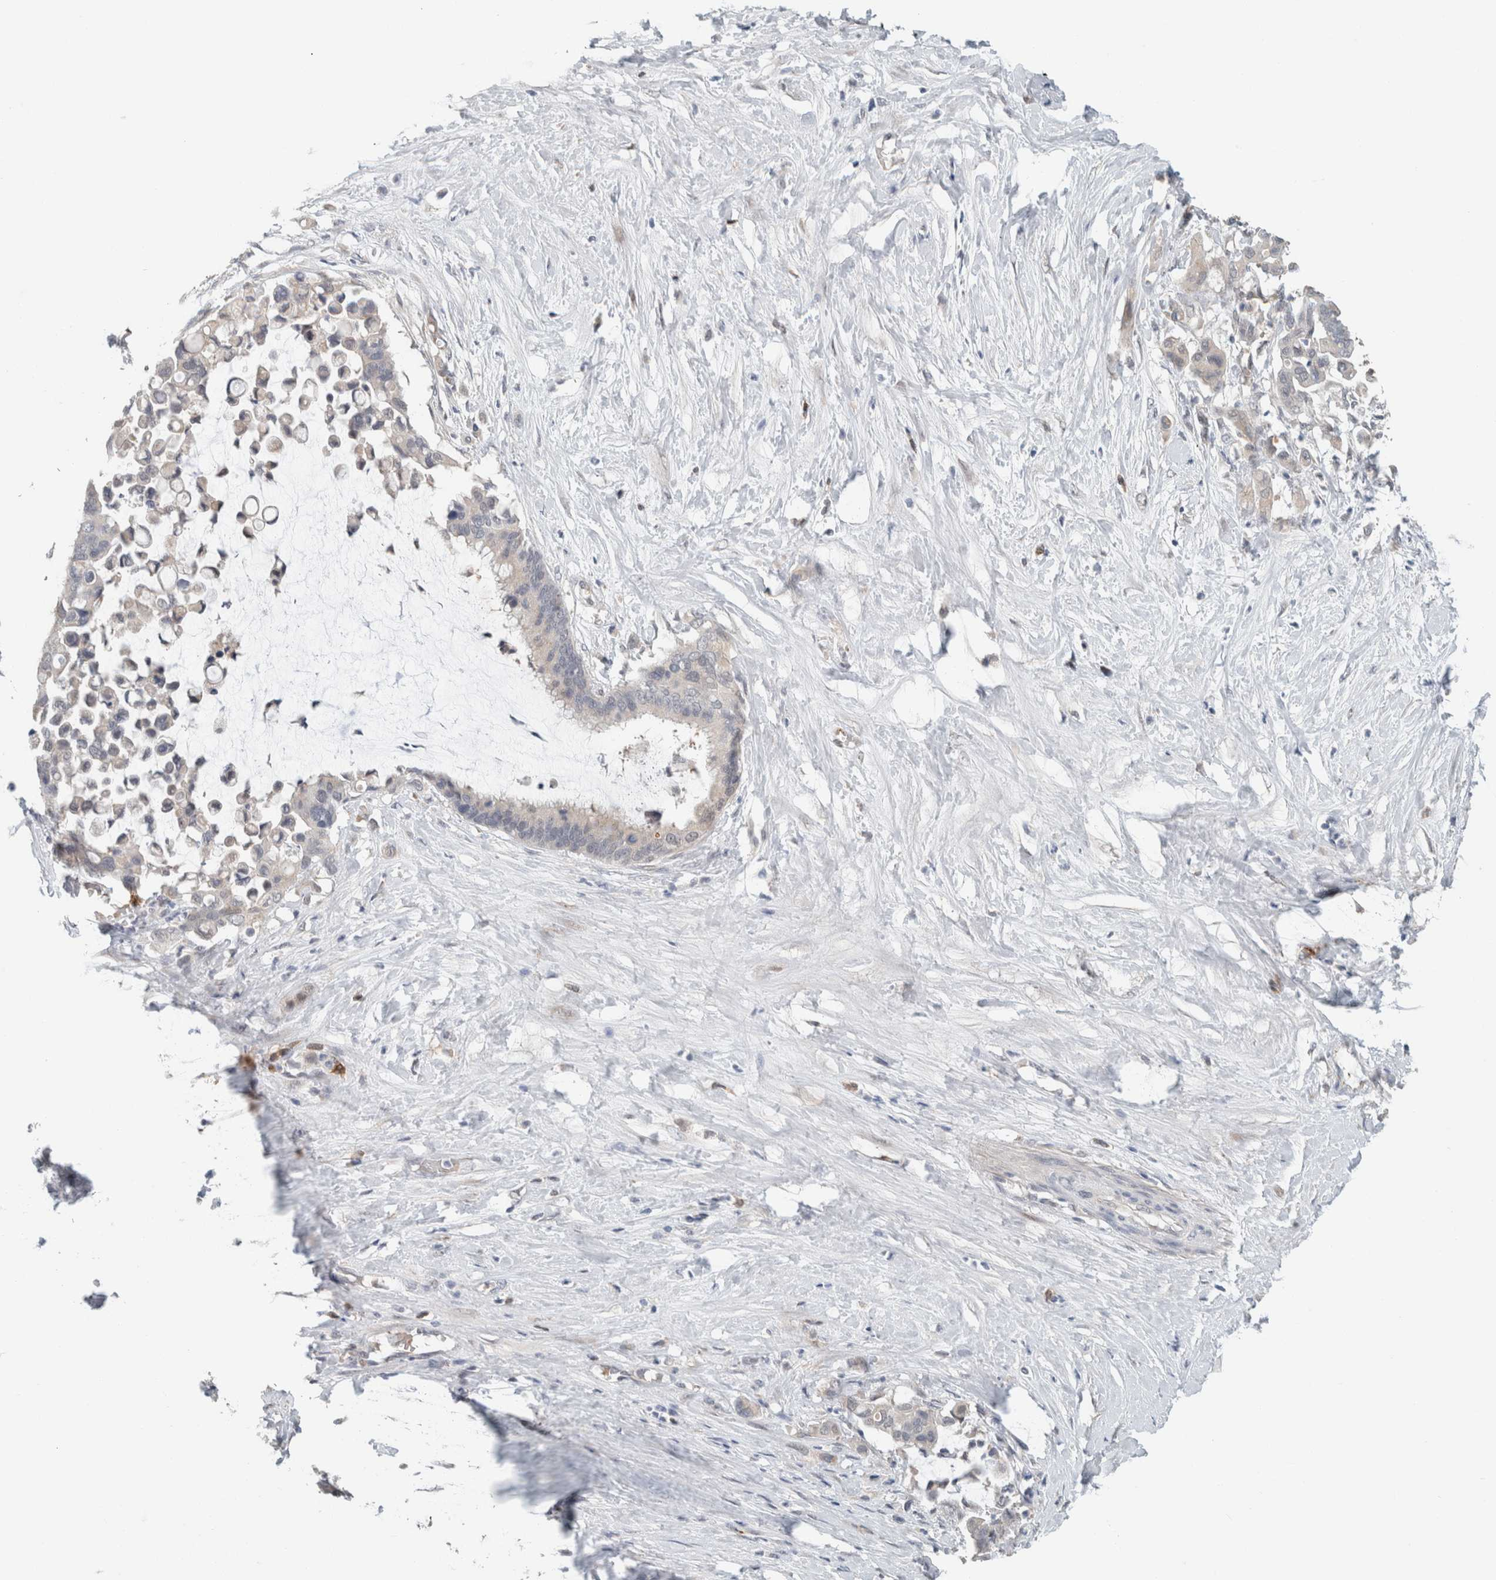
{"staining": {"intensity": "negative", "quantity": "none", "location": "none"}, "tissue": "pancreatic cancer", "cell_type": "Tumor cells", "image_type": "cancer", "snomed": [{"axis": "morphology", "description": "Adenocarcinoma, NOS"}, {"axis": "topography", "description": "Pancreas"}], "caption": "Immunohistochemistry micrograph of pancreatic cancer stained for a protein (brown), which exhibits no staining in tumor cells.", "gene": "CRAT", "patient": {"sex": "male", "age": 41}}